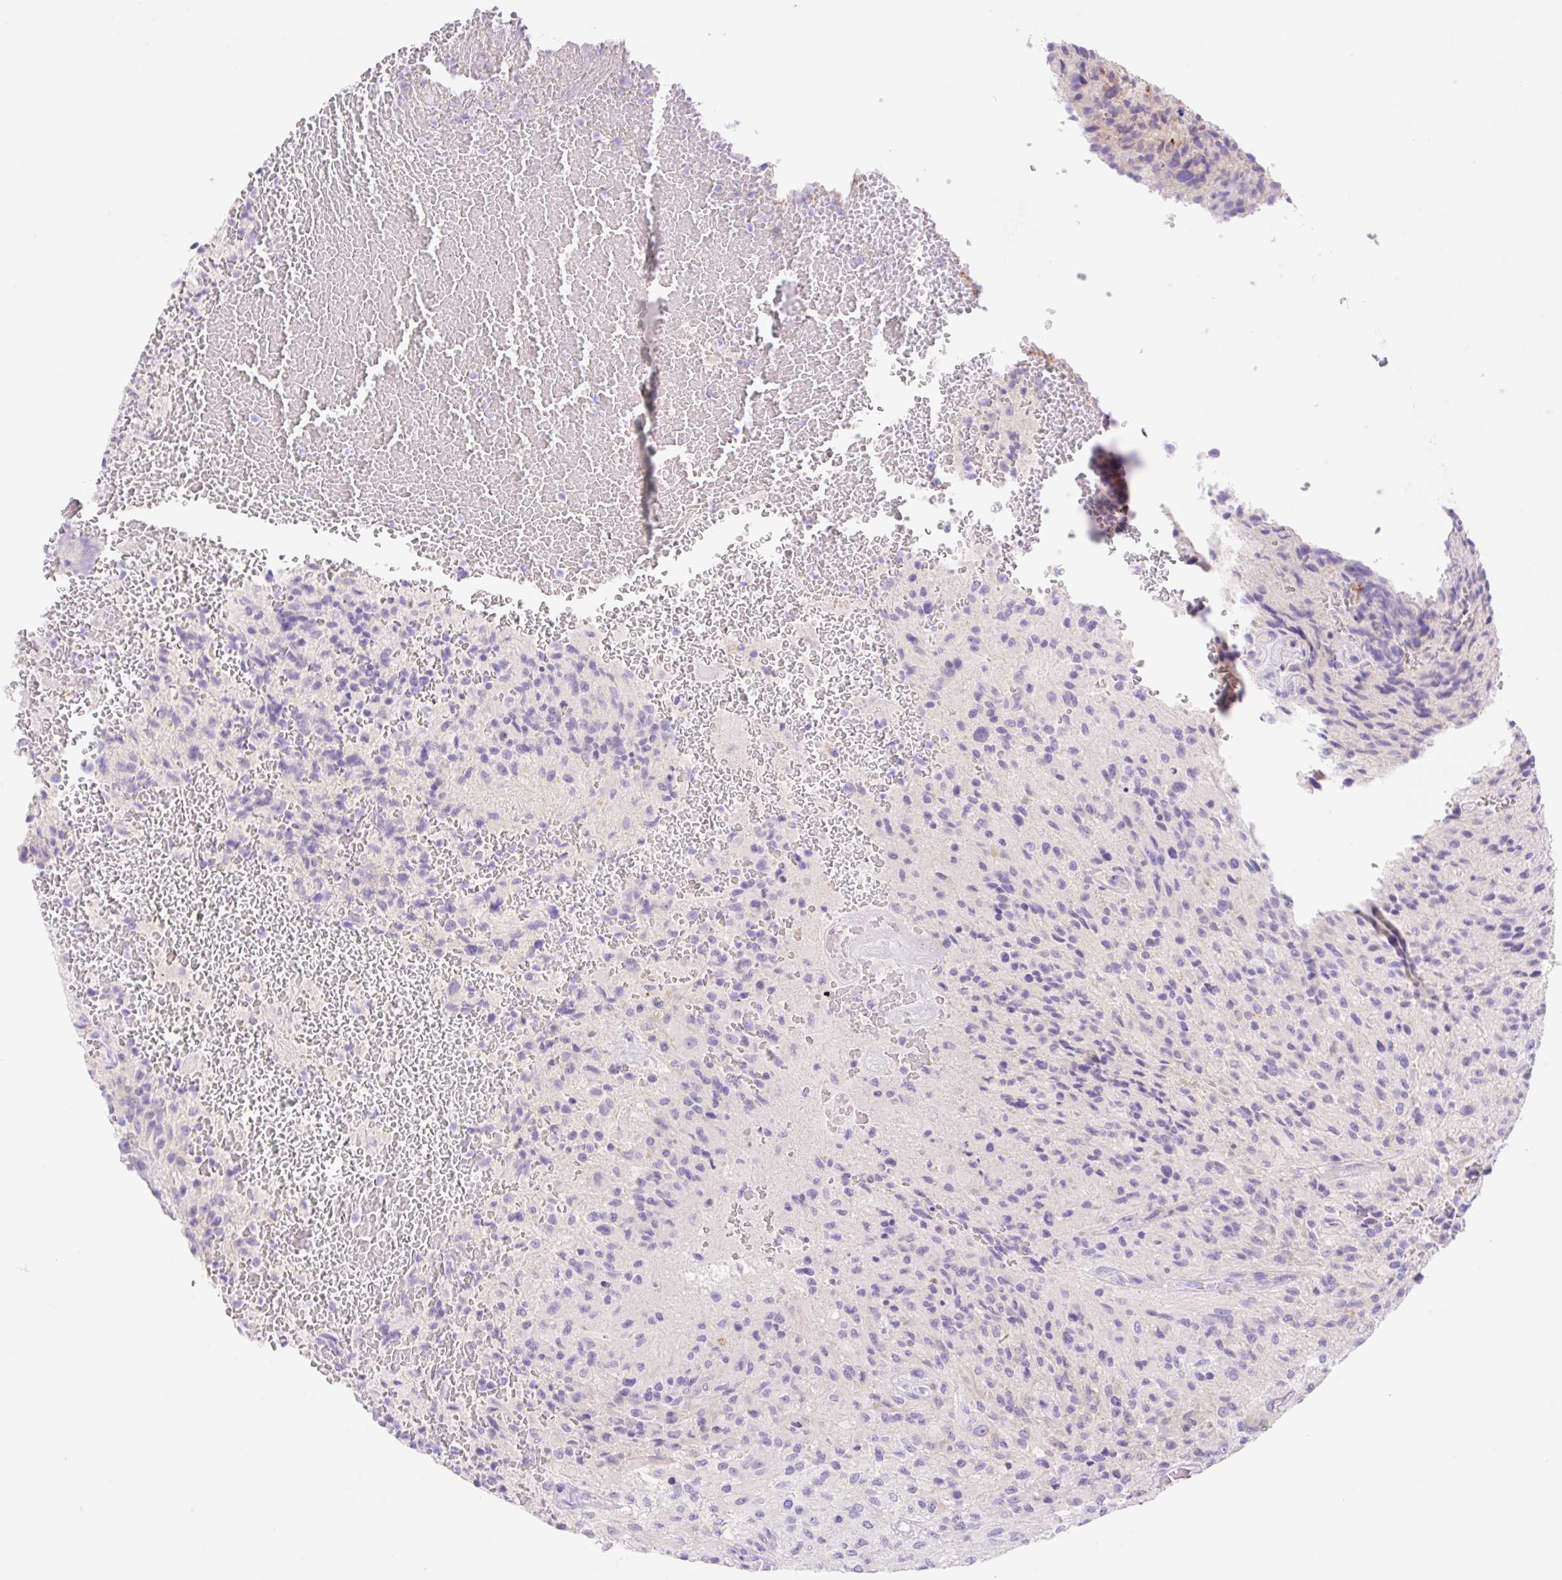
{"staining": {"intensity": "negative", "quantity": "none", "location": "none"}, "tissue": "glioma", "cell_type": "Tumor cells", "image_type": "cancer", "snomed": [{"axis": "morphology", "description": "Normal tissue, NOS"}, {"axis": "morphology", "description": "Glioma, malignant, High grade"}, {"axis": "topography", "description": "Cerebral cortex"}], "caption": "The immunohistochemistry image has no significant positivity in tumor cells of glioma tissue.", "gene": "DENND5A", "patient": {"sex": "male", "age": 56}}